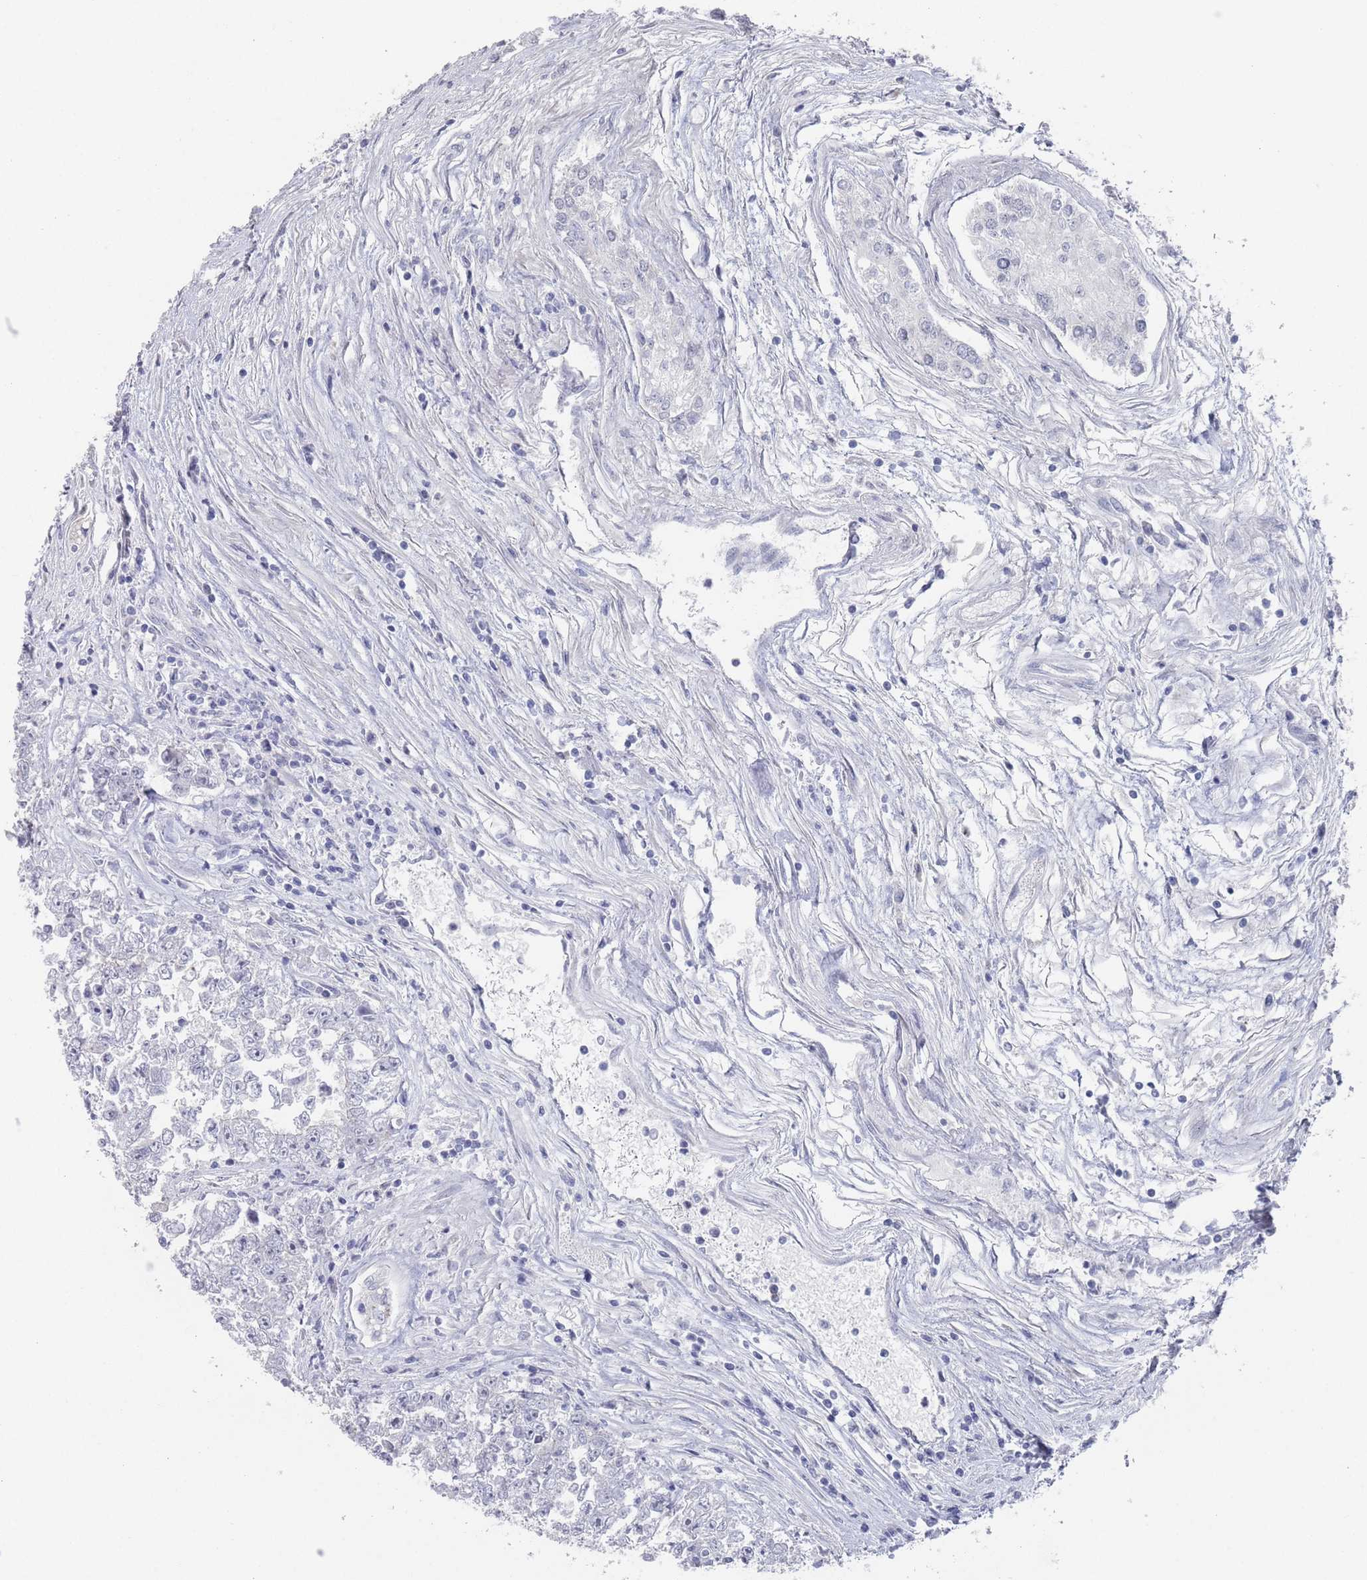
{"staining": {"intensity": "negative", "quantity": "none", "location": "none"}, "tissue": "testis cancer", "cell_type": "Tumor cells", "image_type": "cancer", "snomed": [{"axis": "morphology", "description": "Carcinoma, Embryonal, NOS"}, {"axis": "topography", "description": "Testis"}], "caption": "Embryonal carcinoma (testis) was stained to show a protein in brown. There is no significant positivity in tumor cells.", "gene": "PROM2", "patient": {"sex": "male", "age": 25}}